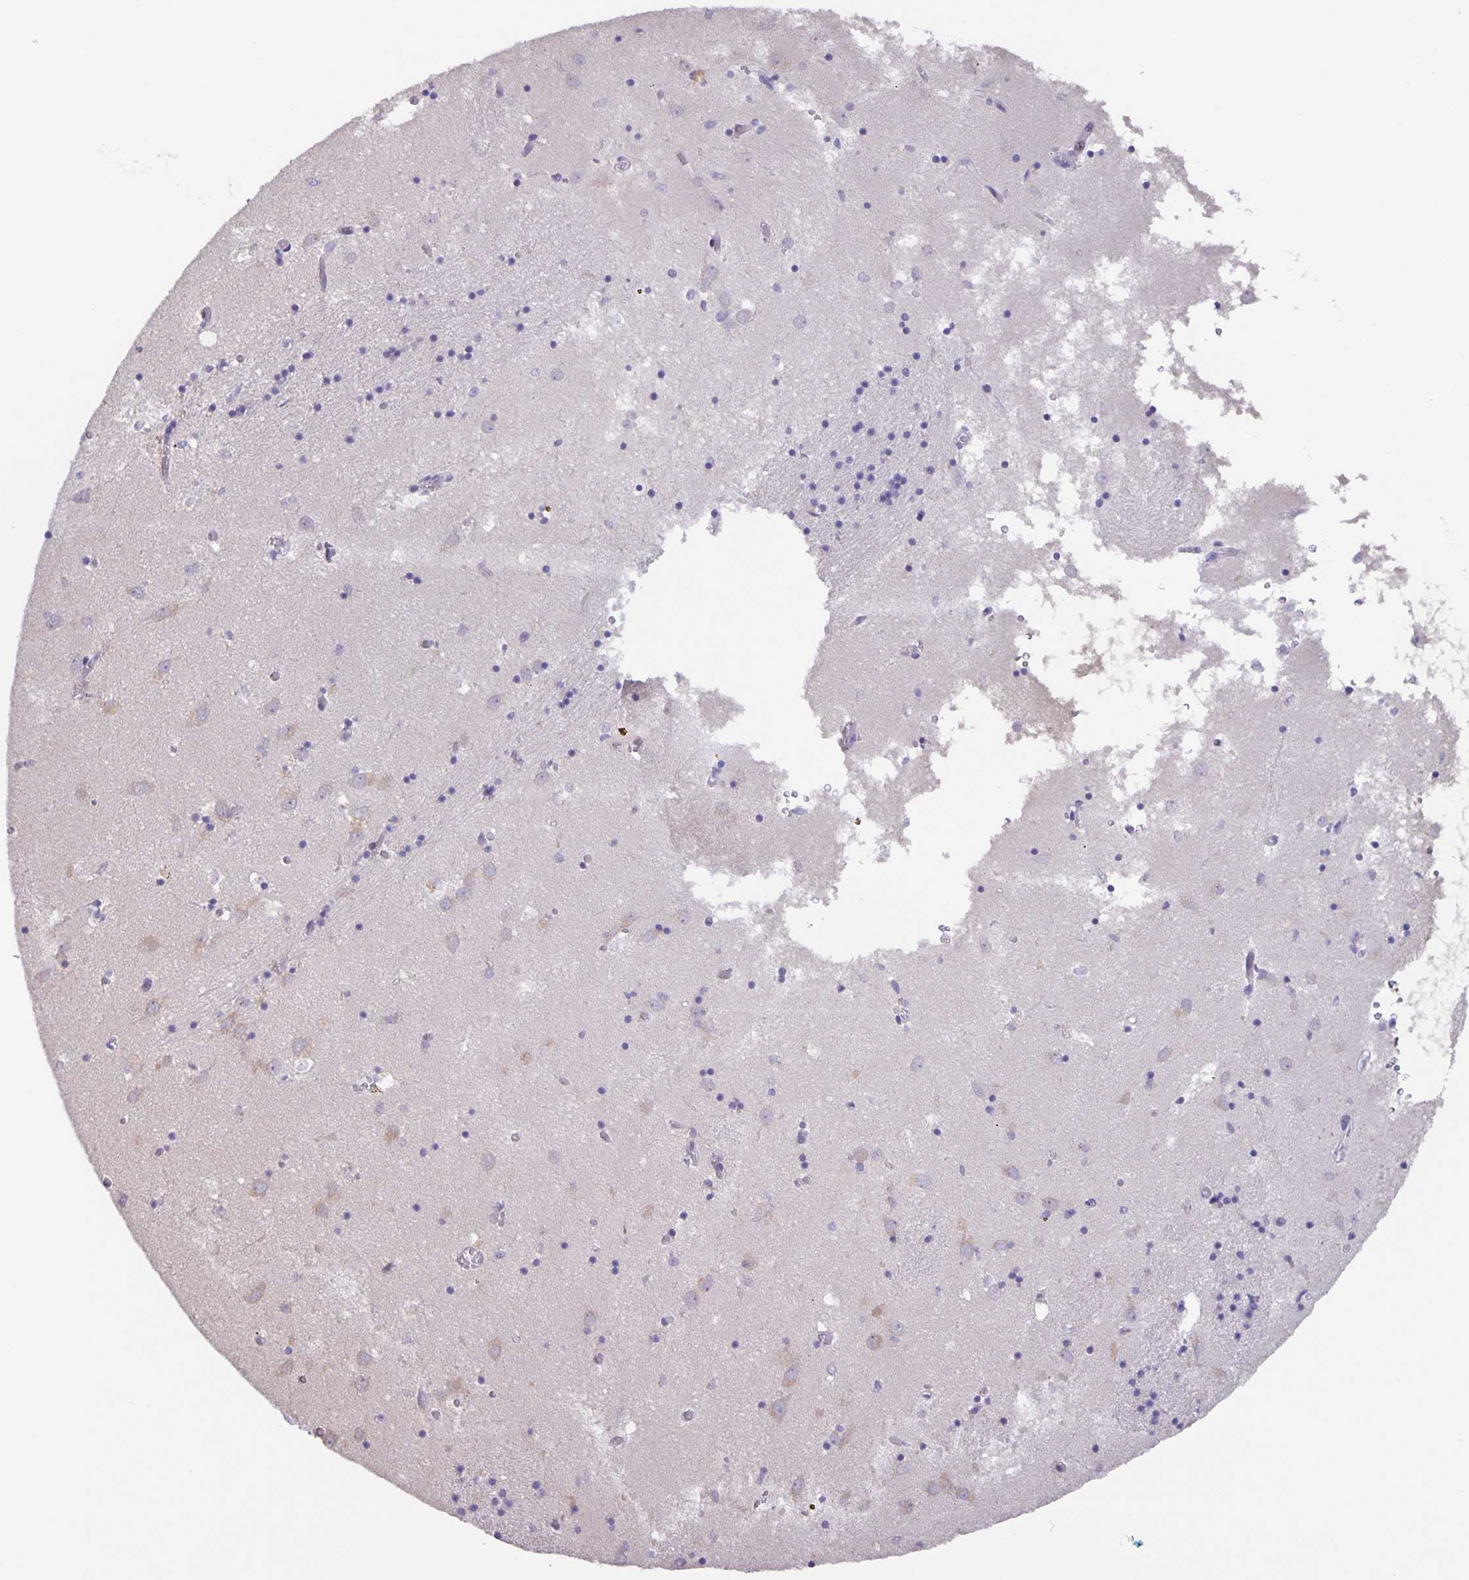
{"staining": {"intensity": "negative", "quantity": "none", "location": "none"}, "tissue": "caudate", "cell_type": "Glial cells", "image_type": "normal", "snomed": [{"axis": "morphology", "description": "Normal tissue, NOS"}, {"axis": "topography", "description": "Lateral ventricle wall"}], "caption": "This is an immunohistochemistry (IHC) micrograph of unremarkable caudate. There is no expression in glial cells.", "gene": "MAPK12", "patient": {"sex": "male", "age": 70}}